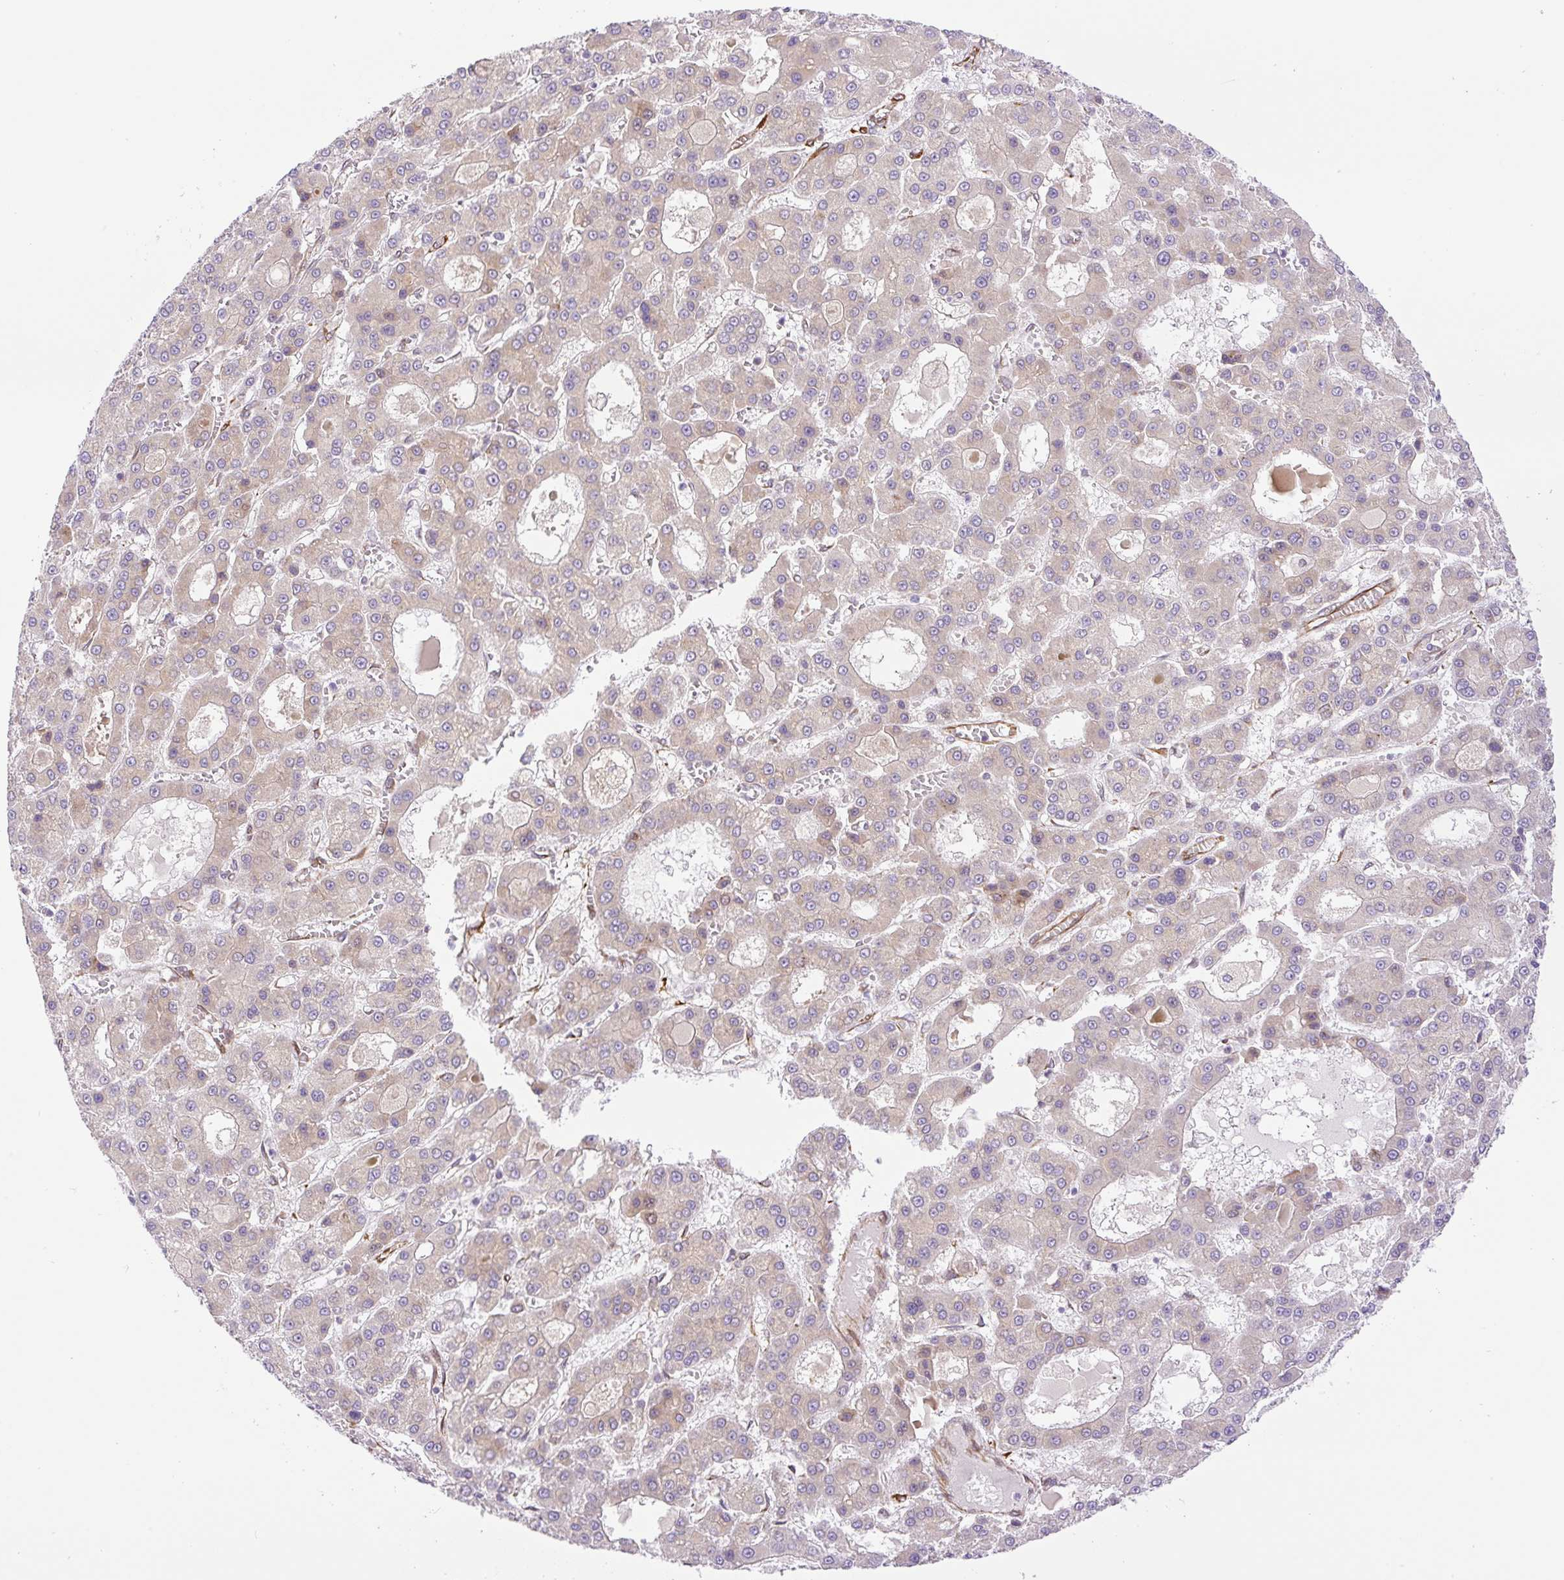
{"staining": {"intensity": "weak", "quantity": "25%-75%", "location": "cytoplasmic/membranous"}, "tissue": "liver cancer", "cell_type": "Tumor cells", "image_type": "cancer", "snomed": [{"axis": "morphology", "description": "Carcinoma, Hepatocellular, NOS"}, {"axis": "topography", "description": "Liver"}], "caption": "Human liver cancer (hepatocellular carcinoma) stained for a protein (brown) demonstrates weak cytoplasmic/membranous positive staining in approximately 25%-75% of tumor cells.", "gene": "RAB30", "patient": {"sex": "male", "age": 70}}